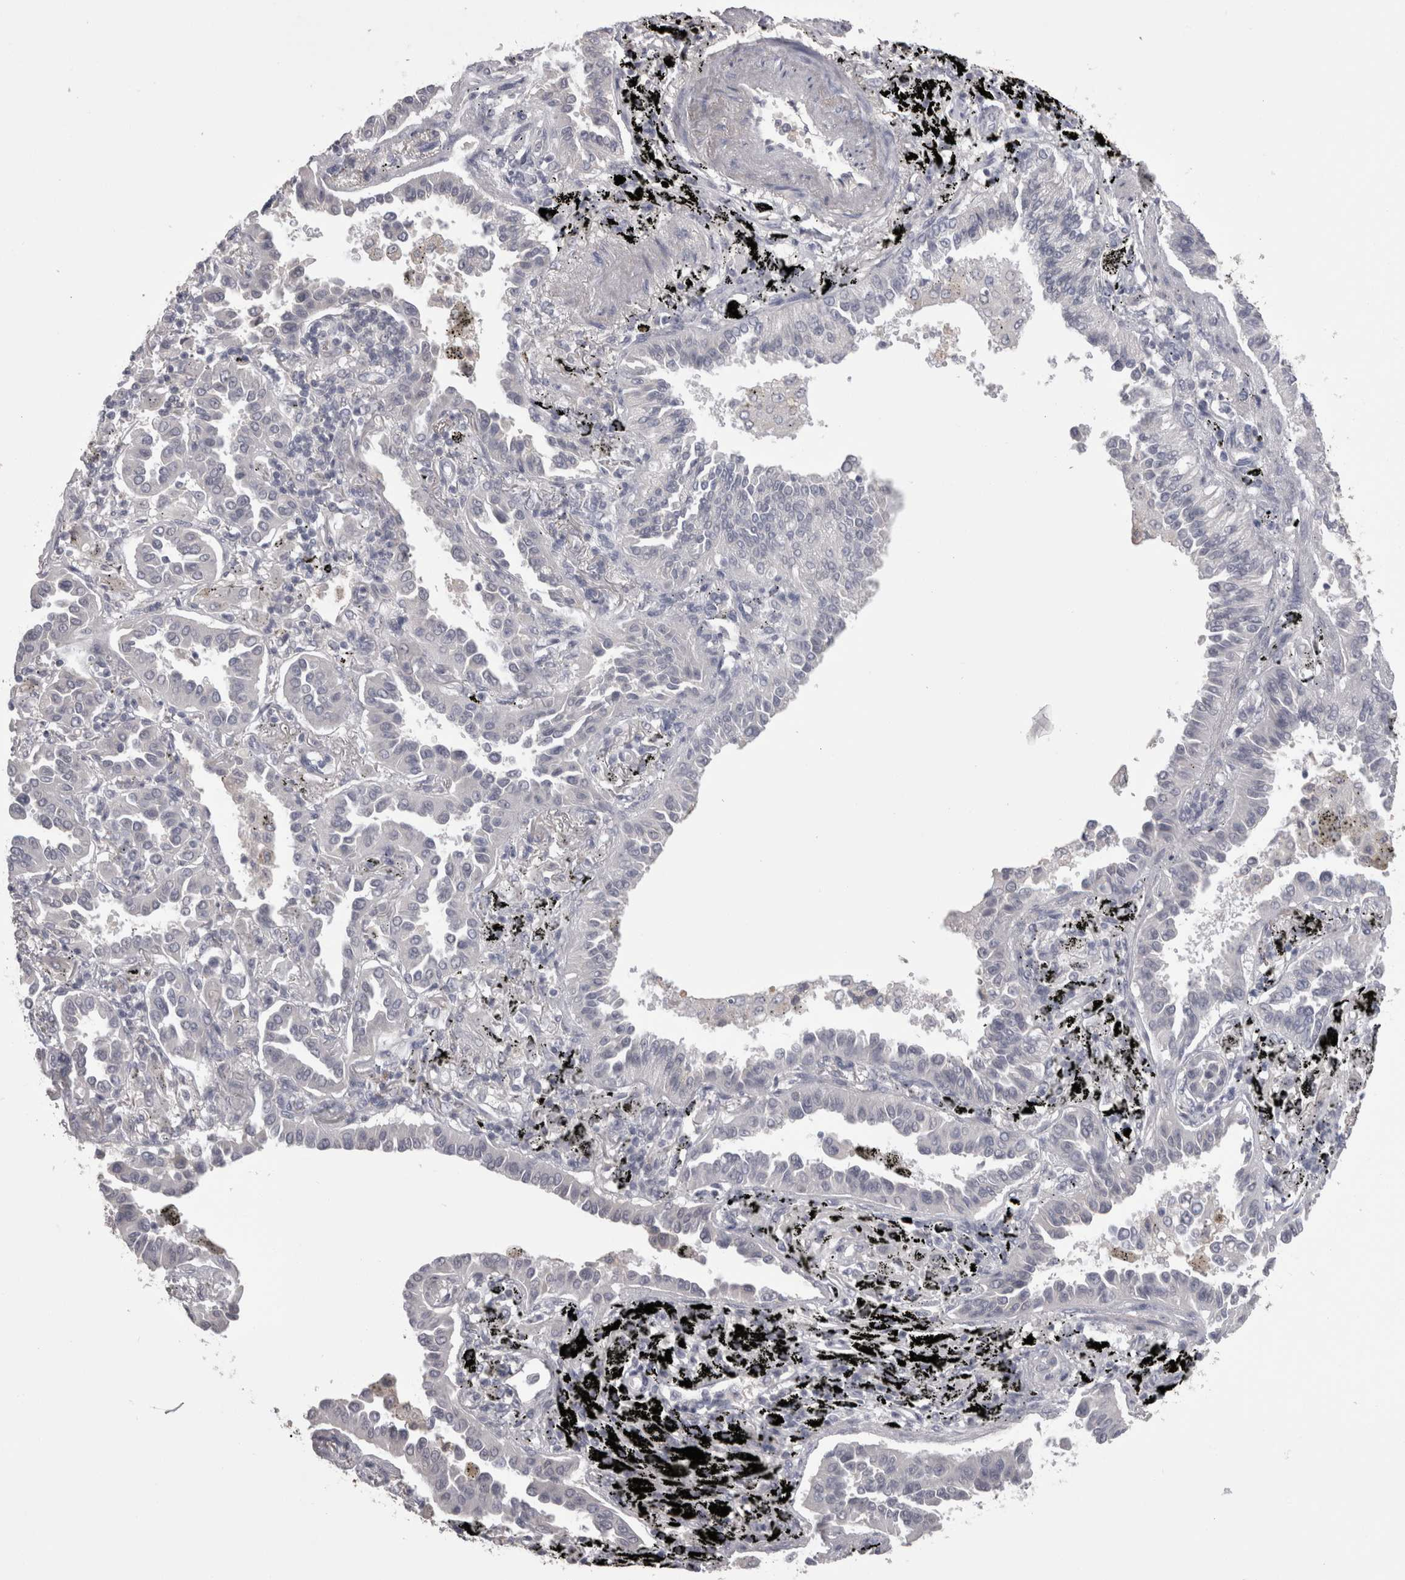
{"staining": {"intensity": "negative", "quantity": "none", "location": "none"}, "tissue": "lung cancer", "cell_type": "Tumor cells", "image_type": "cancer", "snomed": [{"axis": "morphology", "description": "Normal tissue, NOS"}, {"axis": "morphology", "description": "Adenocarcinoma, NOS"}, {"axis": "topography", "description": "Lung"}], "caption": "Immunohistochemistry histopathology image of neoplastic tissue: adenocarcinoma (lung) stained with DAB shows no significant protein positivity in tumor cells.", "gene": "SAA4", "patient": {"sex": "male", "age": 59}}